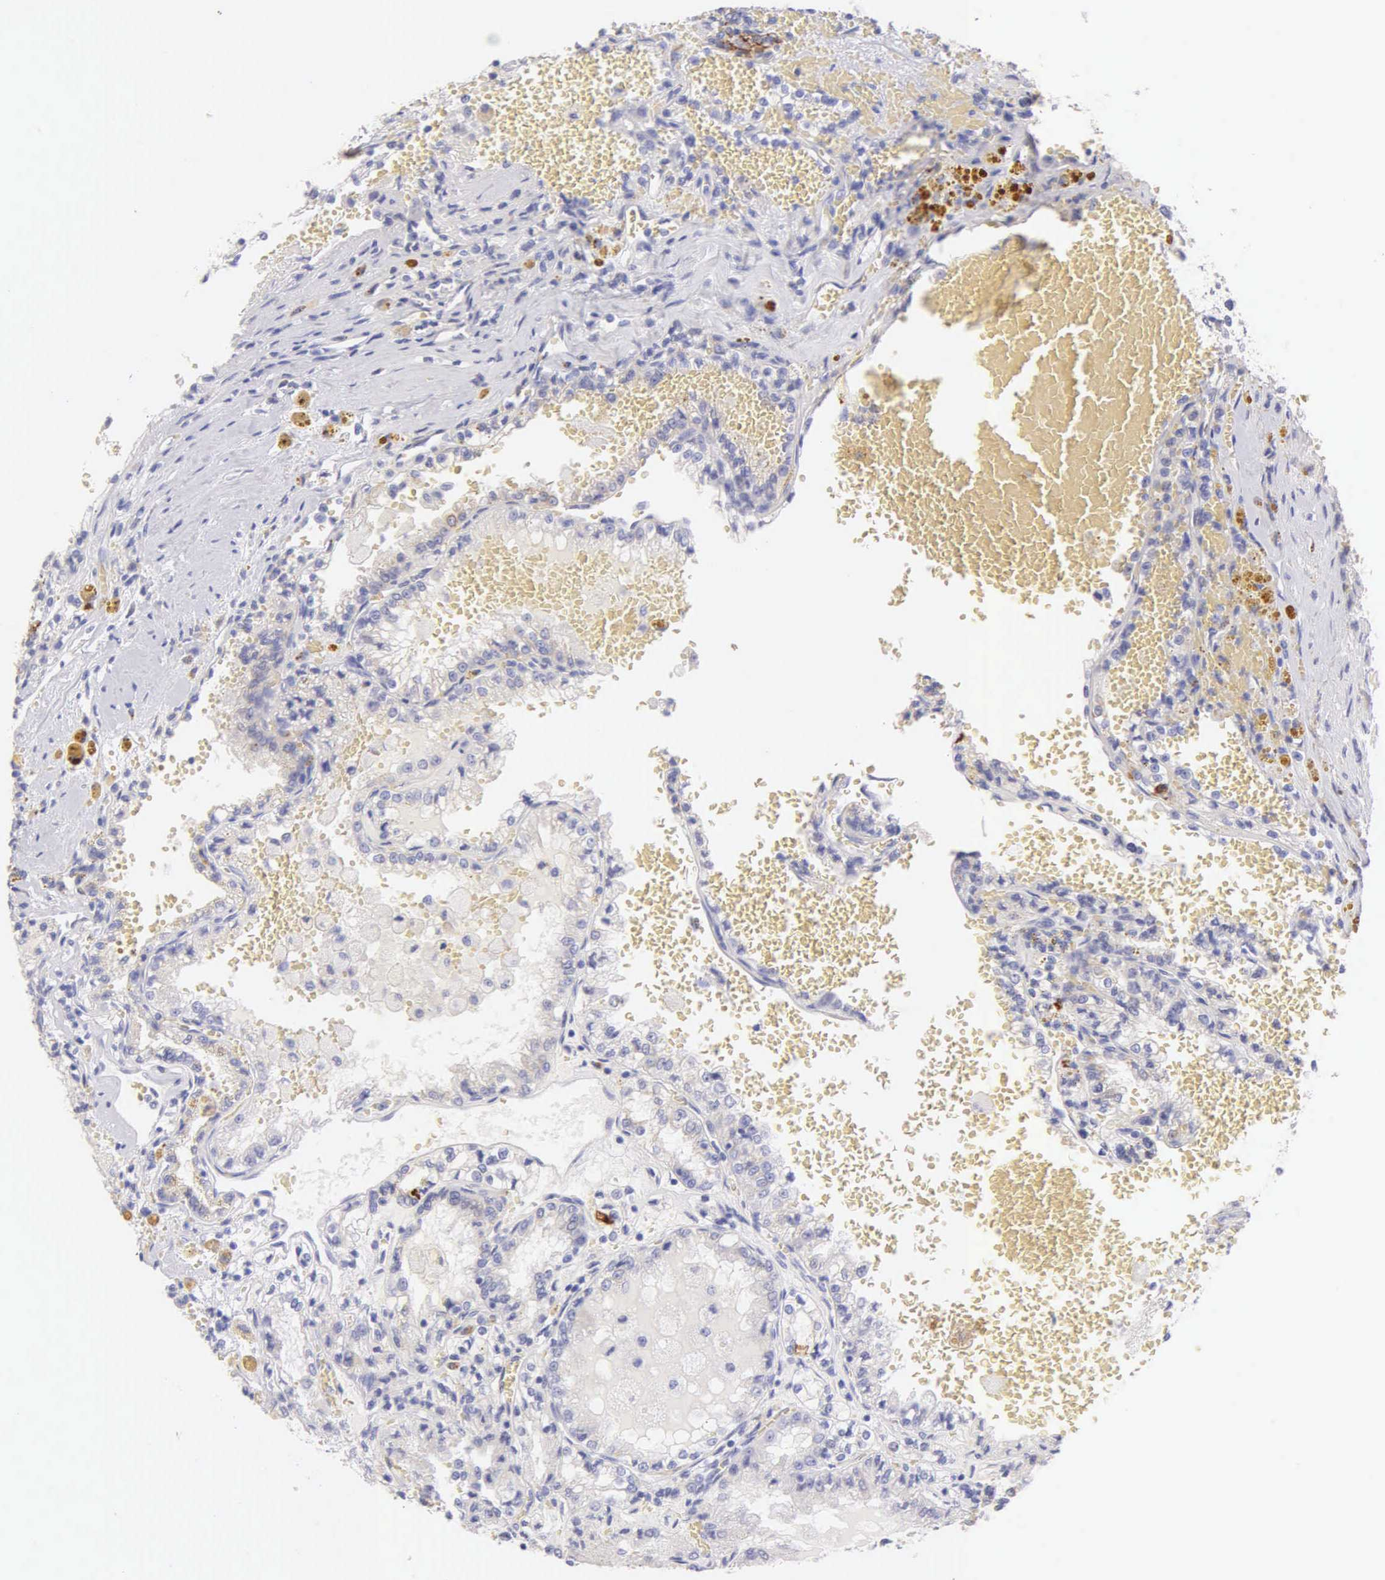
{"staining": {"intensity": "negative", "quantity": "none", "location": "none"}, "tissue": "renal cancer", "cell_type": "Tumor cells", "image_type": "cancer", "snomed": [{"axis": "morphology", "description": "Adenocarcinoma, NOS"}, {"axis": "topography", "description": "Kidney"}], "caption": "Immunohistochemical staining of human adenocarcinoma (renal) displays no significant expression in tumor cells. (Stains: DAB (3,3'-diaminobenzidine) immunohistochemistry with hematoxylin counter stain, Microscopy: brightfield microscopy at high magnification).", "gene": "KRT17", "patient": {"sex": "female", "age": 56}}